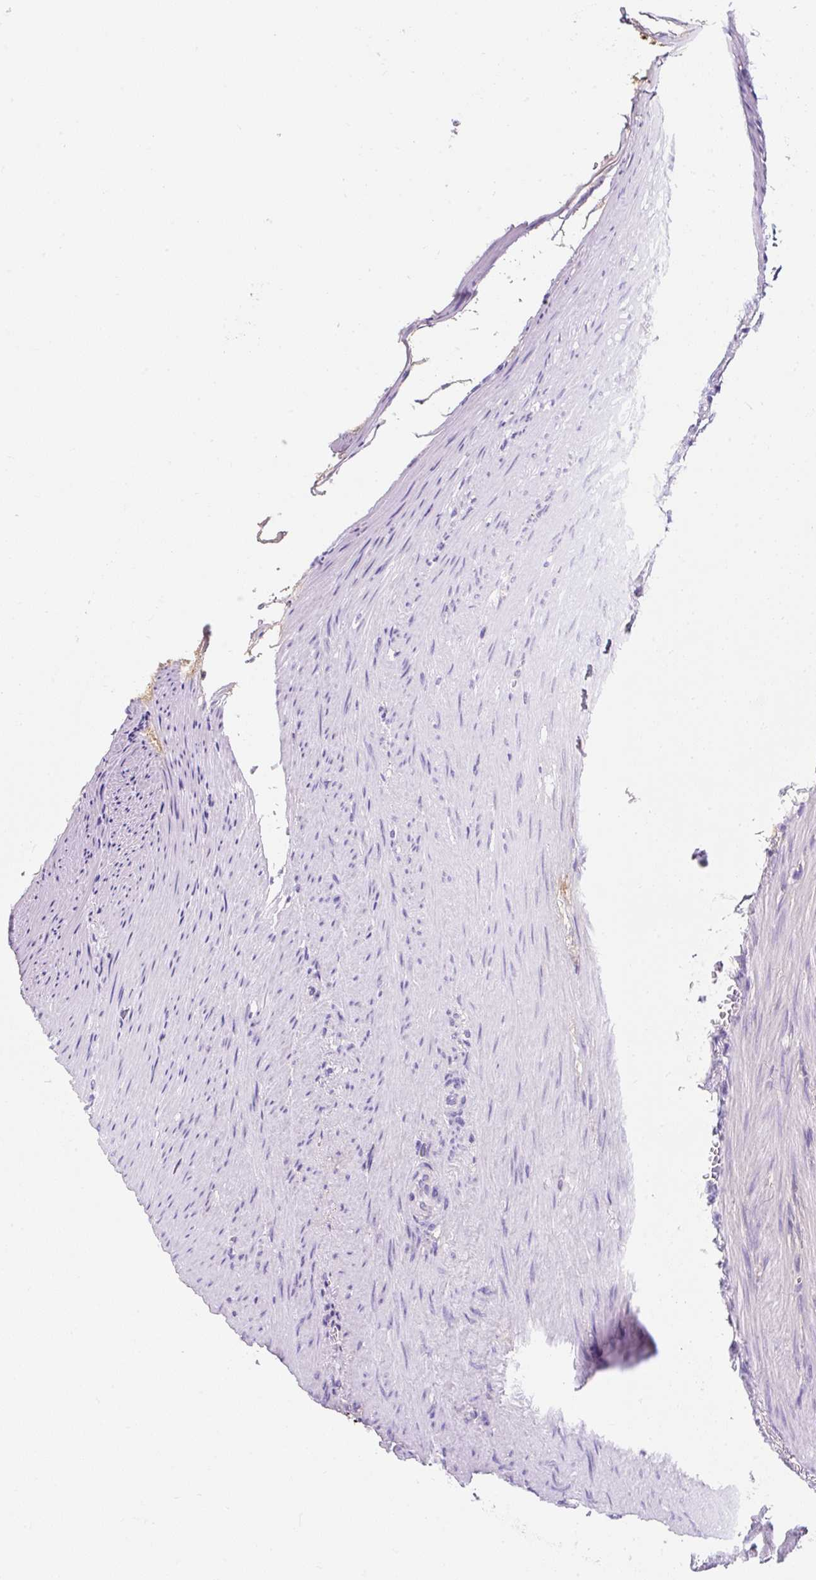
{"staining": {"intensity": "negative", "quantity": "none", "location": "none"}, "tissue": "colorectal cancer", "cell_type": "Tumor cells", "image_type": "cancer", "snomed": [{"axis": "morphology", "description": "Adenocarcinoma, NOS"}, {"axis": "topography", "description": "Colon"}], "caption": "Immunohistochemistry (IHC) photomicrograph of human colorectal cancer (adenocarcinoma) stained for a protein (brown), which reveals no expression in tumor cells. The staining is performed using DAB brown chromogen with nuclei counter-stained in using hematoxylin.", "gene": "APOC4-APOC2", "patient": {"sex": "male", "age": 62}}